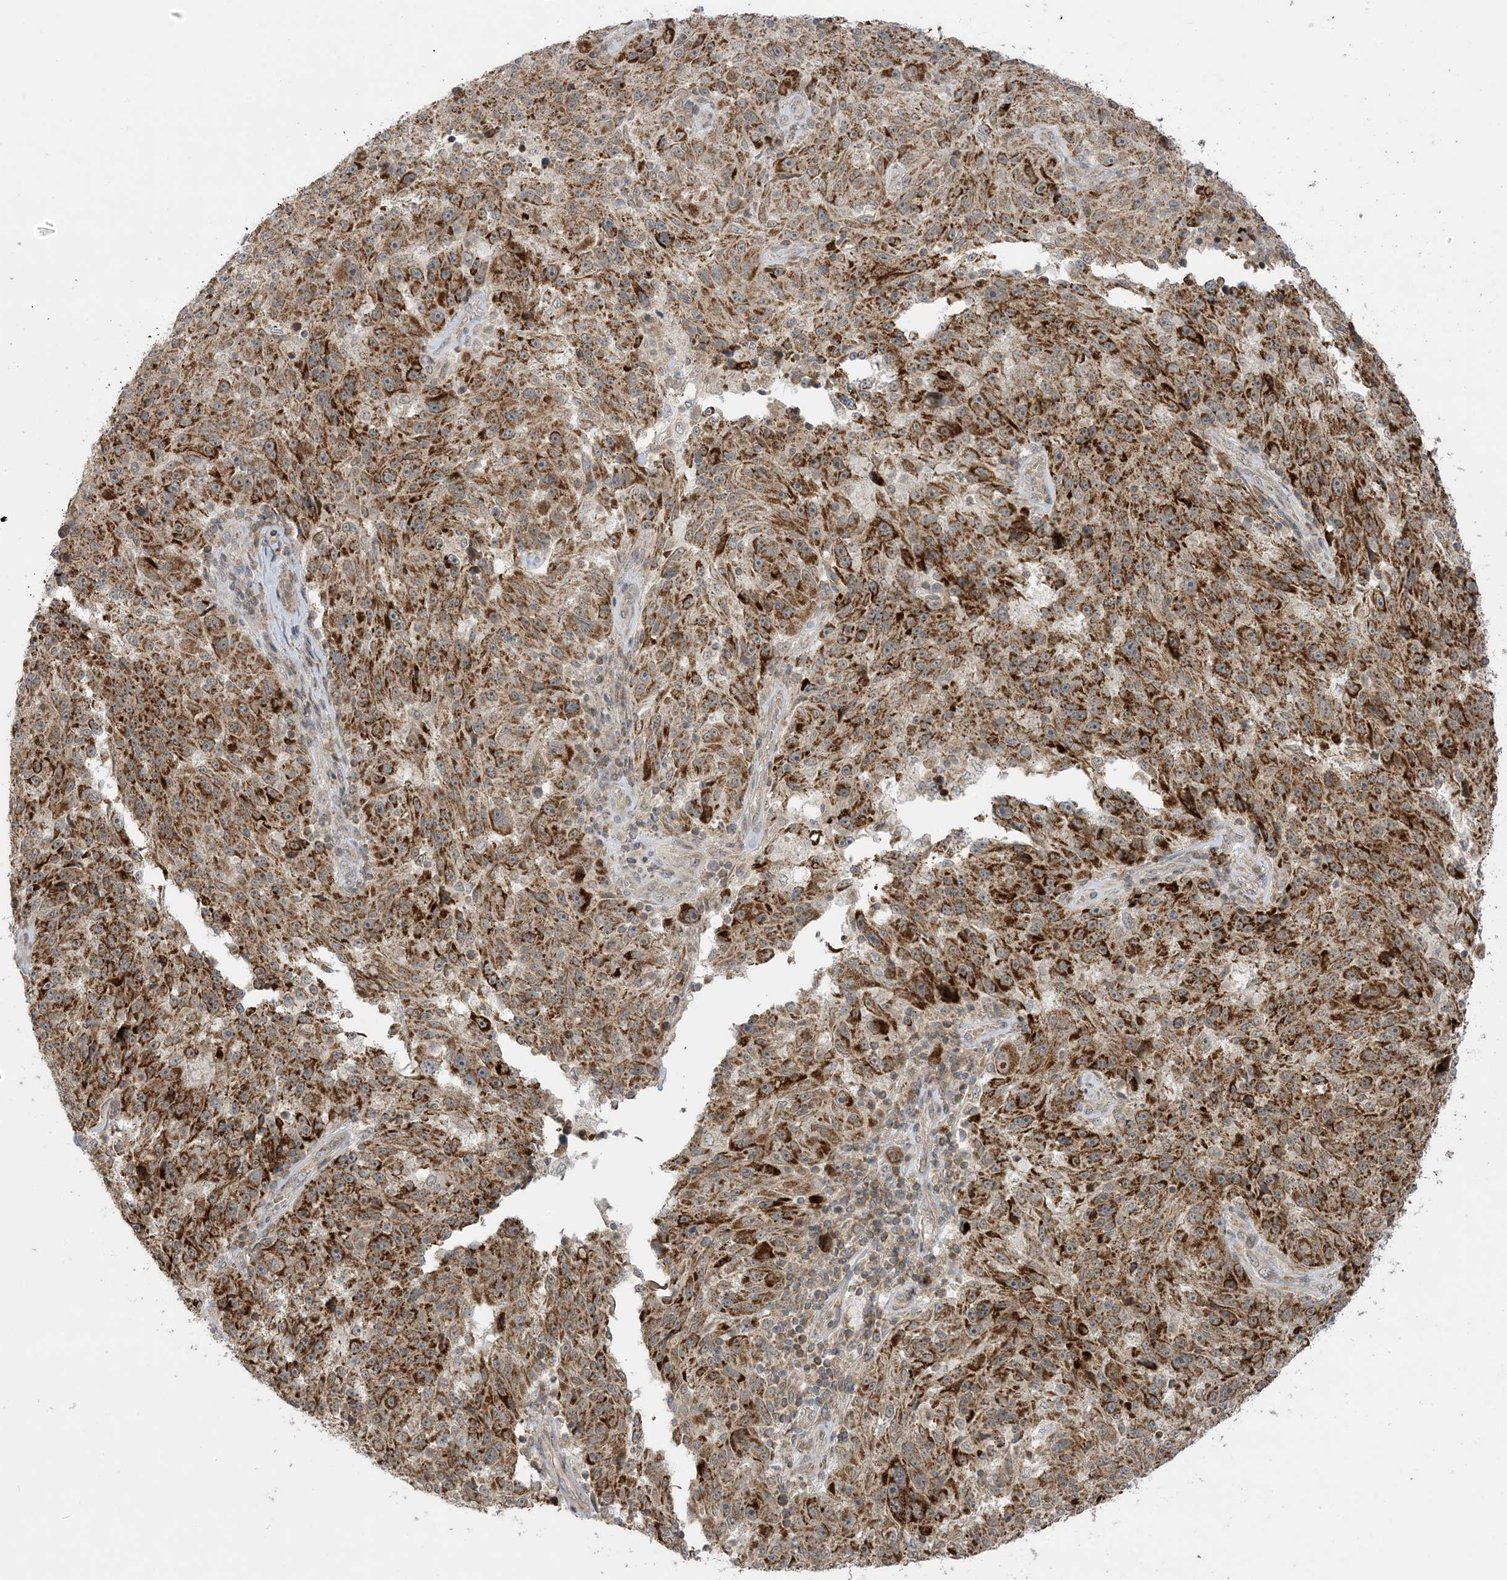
{"staining": {"intensity": "strong", "quantity": ">75%", "location": "cytoplasmic/membranous"}, "tissue": "melanoma", "cell_type": "Tumor cells", "image_type": "cancer", "snomed": [{"axis": "morphology", "description": "Malignant melanoma, NOS"}, {"axis": "topography", "description": "Skin"}], "caption": "A histopathology image of malignant melanoma stained for a protein shows strong cytoplasmic/membranous brown staining in tumor cells.", "gene": "PHLDB2", "patient": {"sex": "male", "age": 53}}